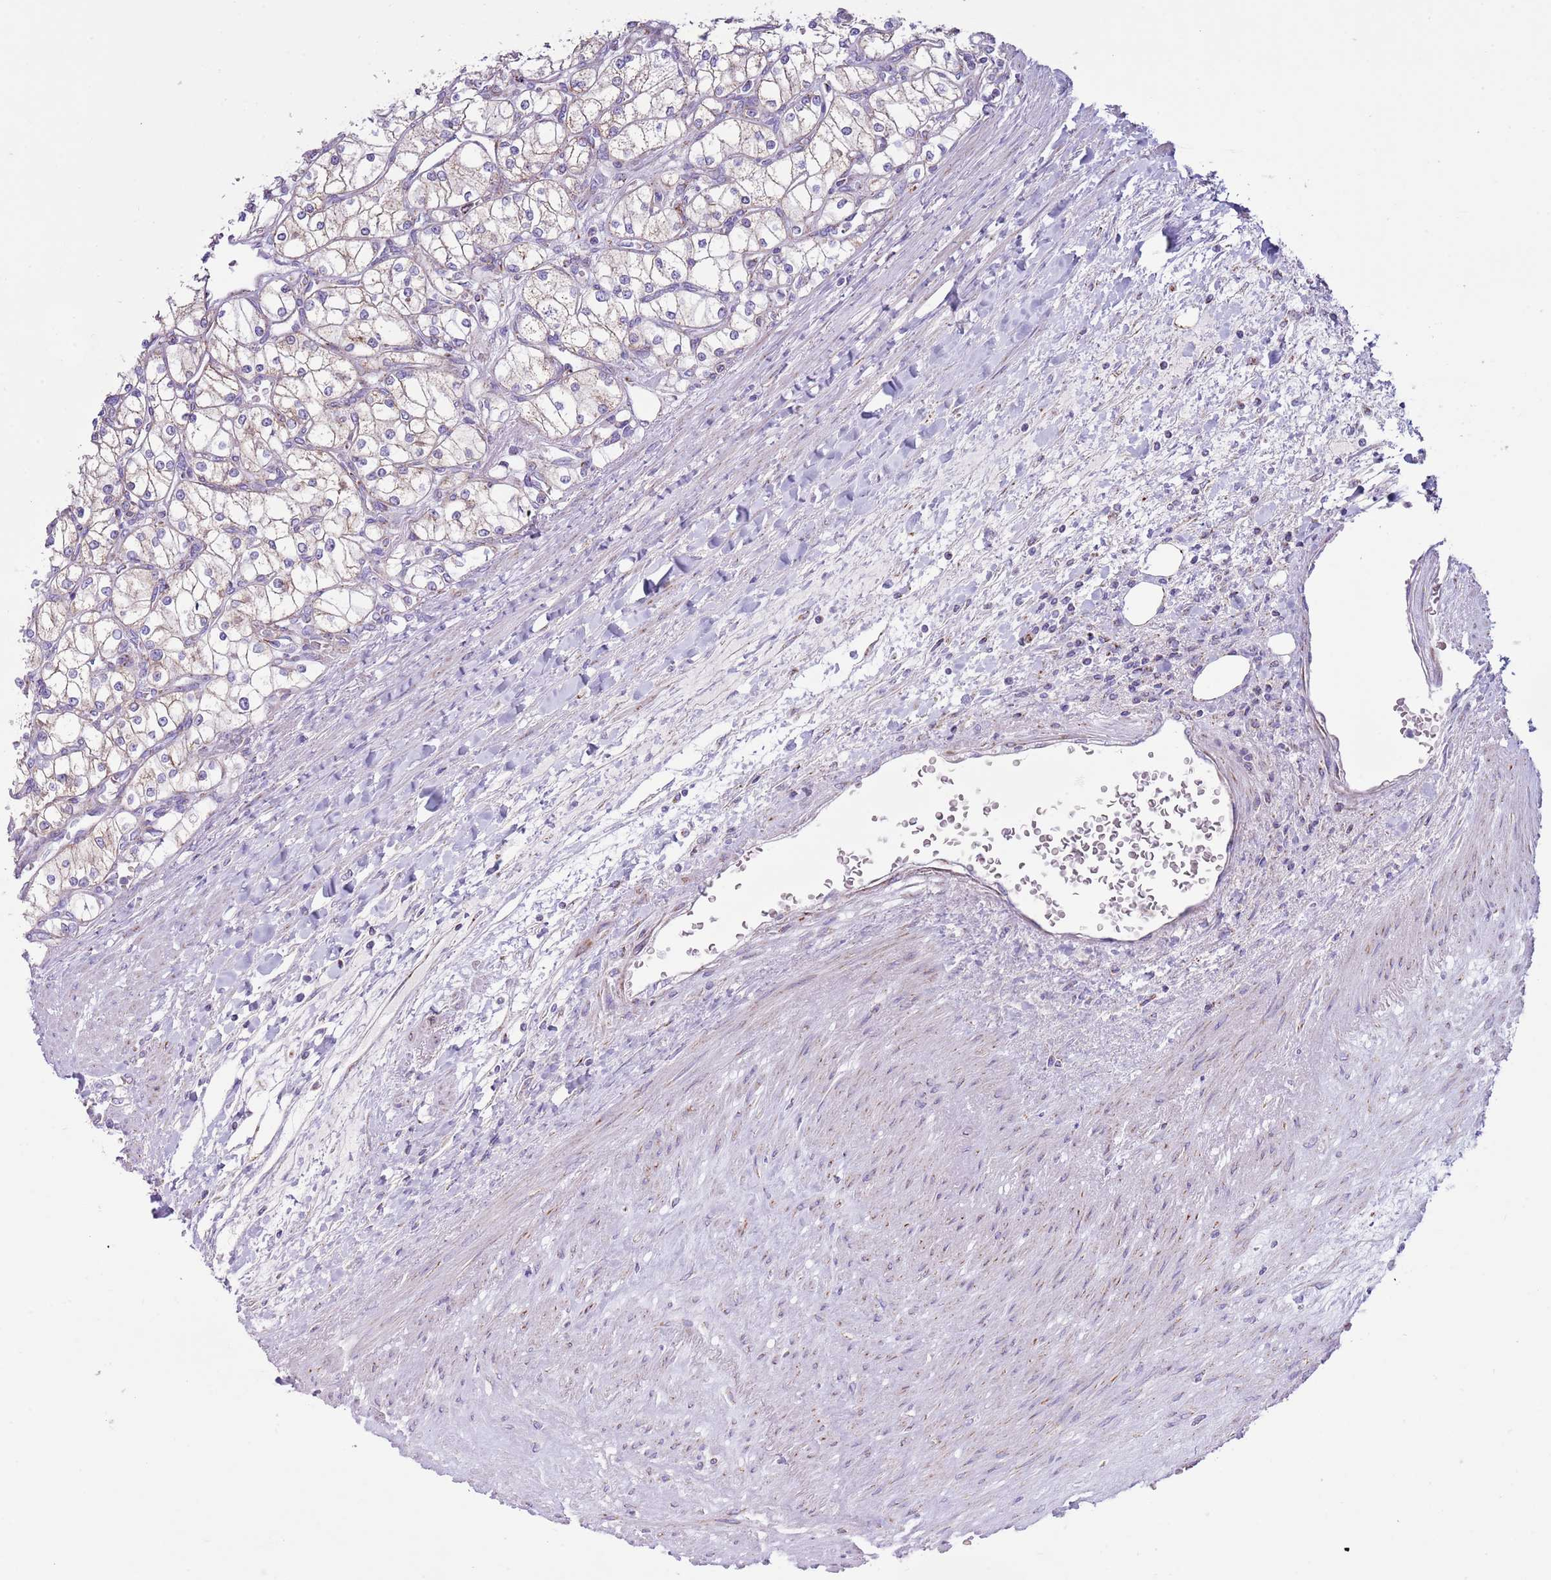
{"staining": {"intensity": "weak", "quantity": "<25%", "location": "cytoplasmic/membranous"}, "tissue": "renal cancer", "cell_type": "Tumor cells", "image_type": "cancer", "snomed": [{"axis": "morphology", "description": "Adenocarcinoma, NOS"}, {"axis": "topography", "description": "Kidney"}], "caption": "This is a image of immunohistochemistry staining of adenocarcinoma (renal), which shows no expression in tumor cells.", "gene": "ATP6V1B1", "patient": {"sex": "male", "age": 80}}